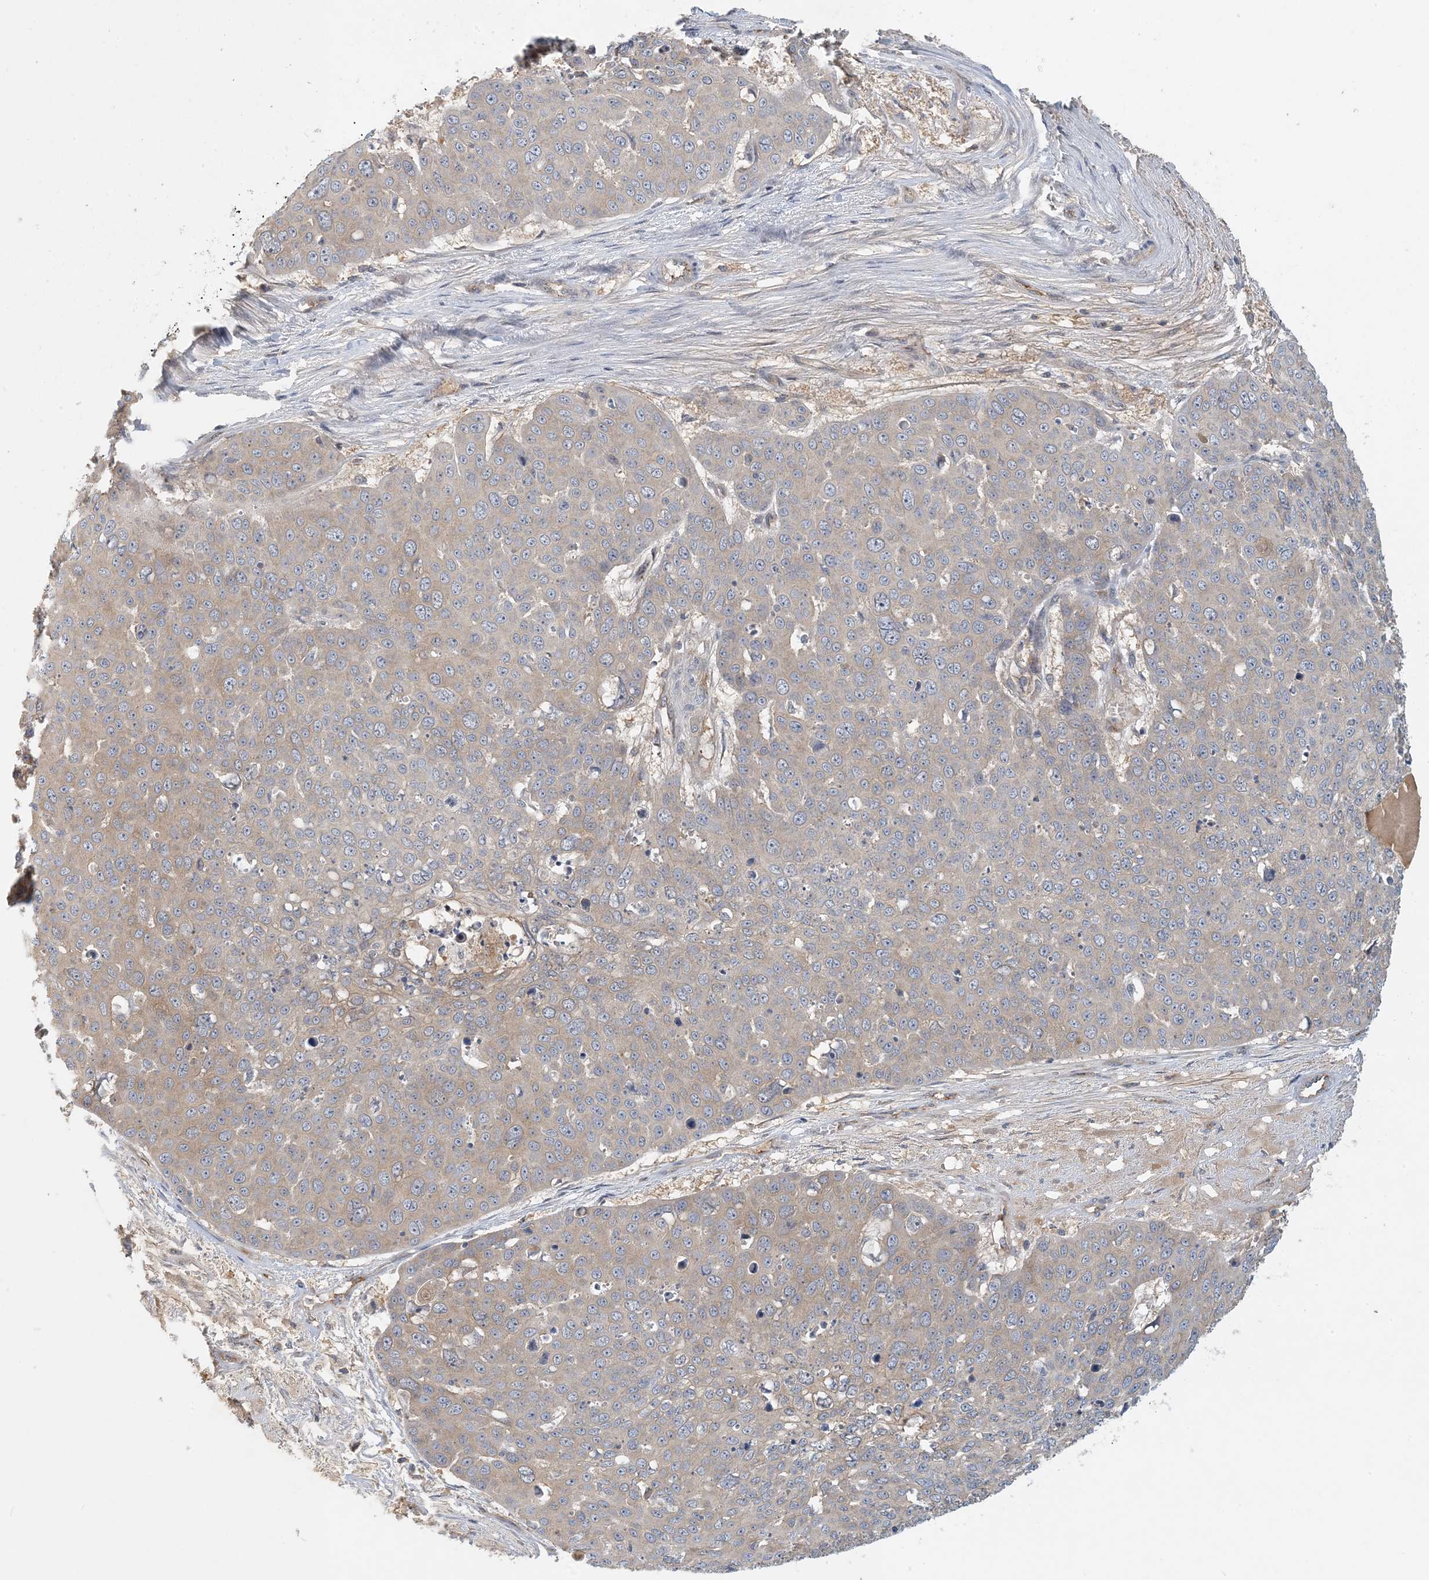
{"staining": {"intensity": "moderate", "quantity": "25%-75%", "location": "cytoplasmic/membranous"}, "tissue": "skin cancer", "cell_type": "Tumor cells", "image_type": "cancer", "snomed": [{"axis": "morphology", "description": "Squamous cell carcinoma, NOS"}, {"axis": "topography", "description": "Skin"}], "caption": "The immunohistochemical stain labels moderate cytoplasmic/membranous staining in tumor cells of squamous cell carcinoma (skin) tissue.", "gene": "ZBTB3", "patient": {"sex": "male", "age": 71}}